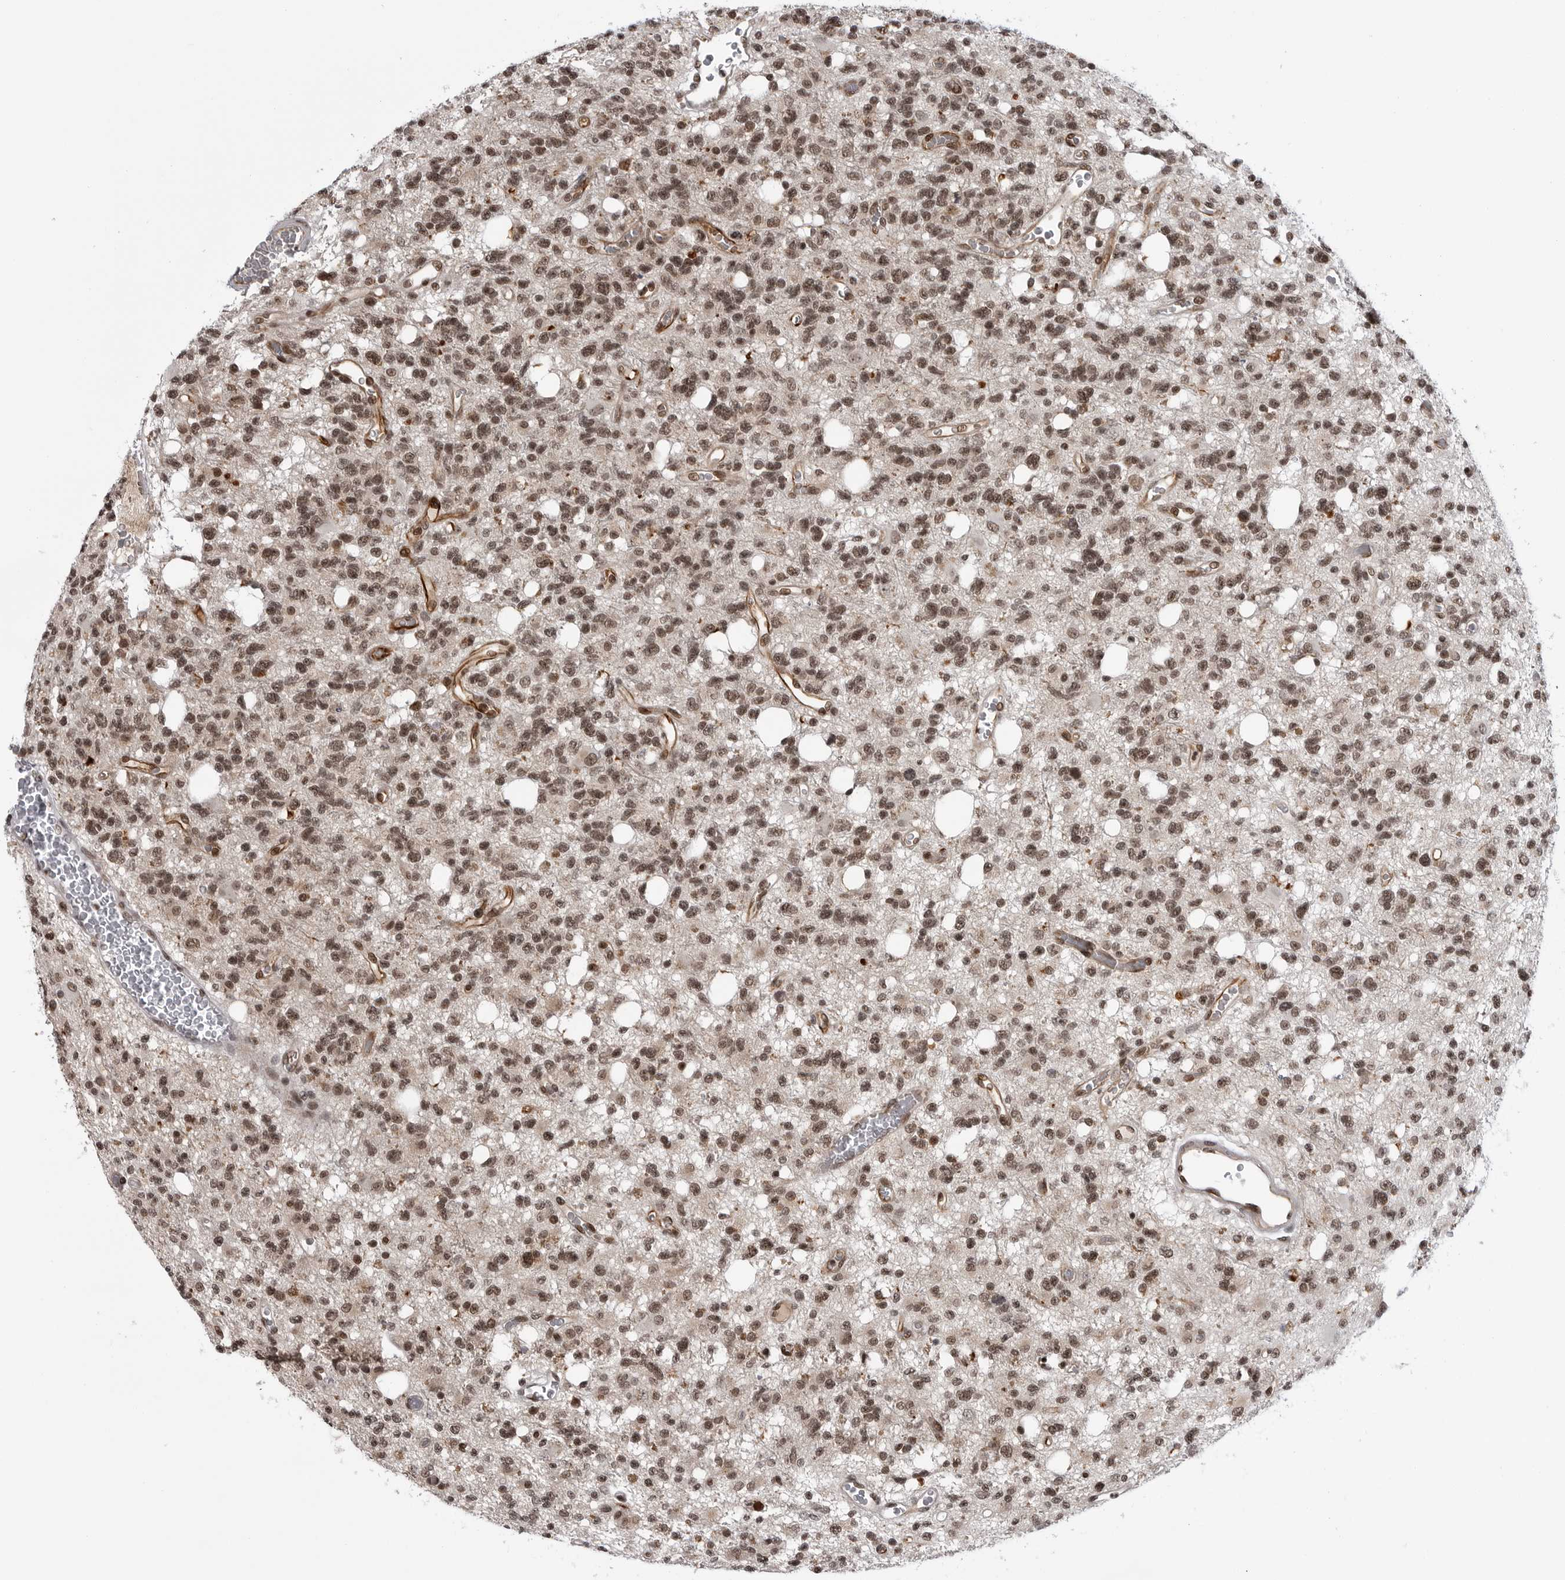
{"staining": {"intensity": "moderate", "quantity": ">75%", "location": "nuclear"}, "tissue": "glioma", "cell_type": "Tumor cells", "image_type": "cancer", "snomed": [{"axis": "morphology", "description": "Glioma, malignant, High grade"}, {"axis": "topography", "description": "Brain"}], "caption": "The image demonstrates staining of malignant high-grade glioma, revealing moderate nuclear protein expression (brown color) within tumor cells. (Brightfield microscopy of DAB IHC at high magnification).", "gene": "TRIM66", "patient": {"sex": "female", "age": 62}}